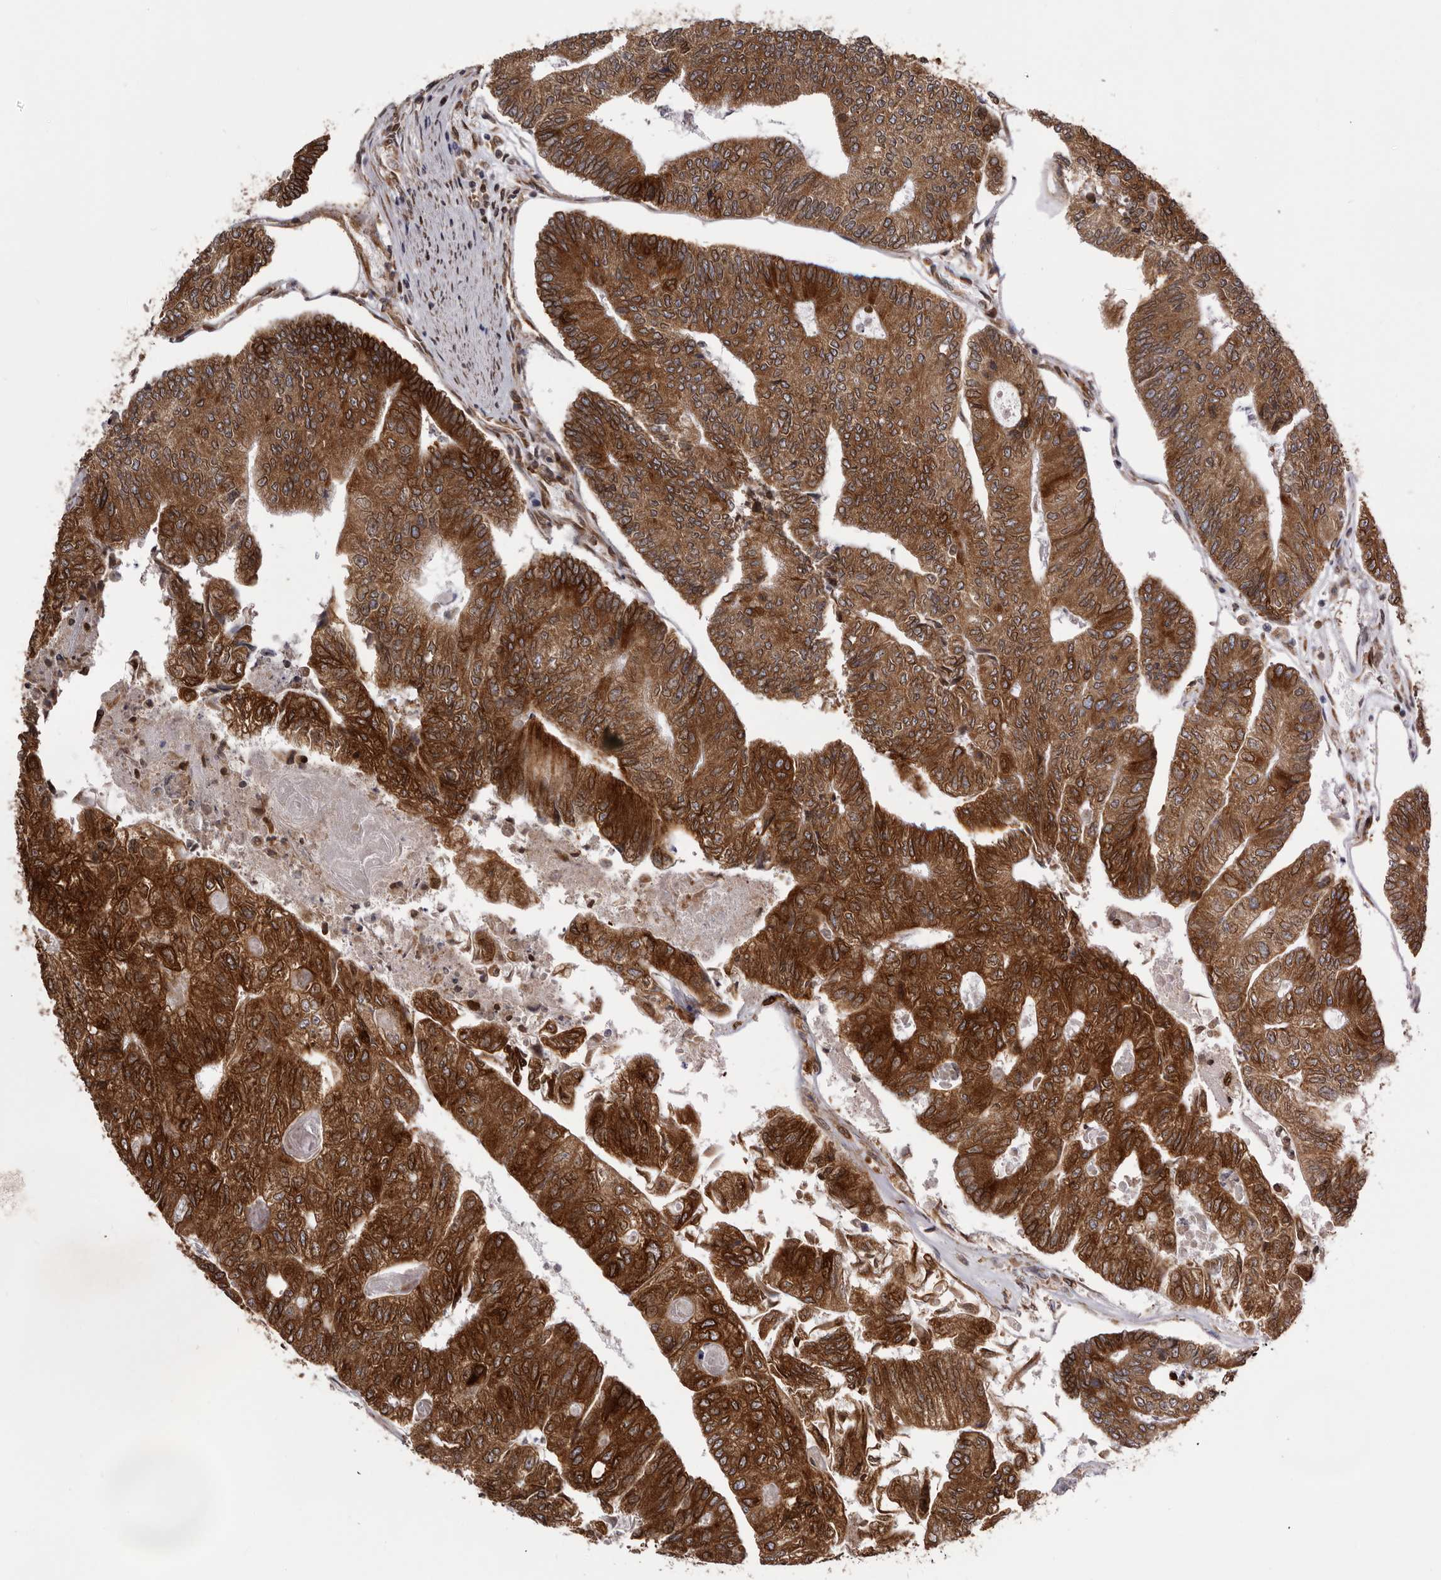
{"staining": {"intensity": "strong", "quantity": ">75%", "location": "cytoplasmic/membranous"}, "tissue": "colorectal cancer", "cell_type": "Tumor cells", "image_type": "cancer", "snomed": [{"axis": "morphology", "description": "Adenocarcinoma, NOS"}, {"axis": "topography", "description": "Colon"}], "caption": "There is high levels of strong cytoplasmic/membranous positivity in tumor cells of colorectal adenocarcinoma, as demonstrated by immunohistochemical staining (brown color).", "gene": "C4orf3", "patient": {"sex": "female", "age": 67}}